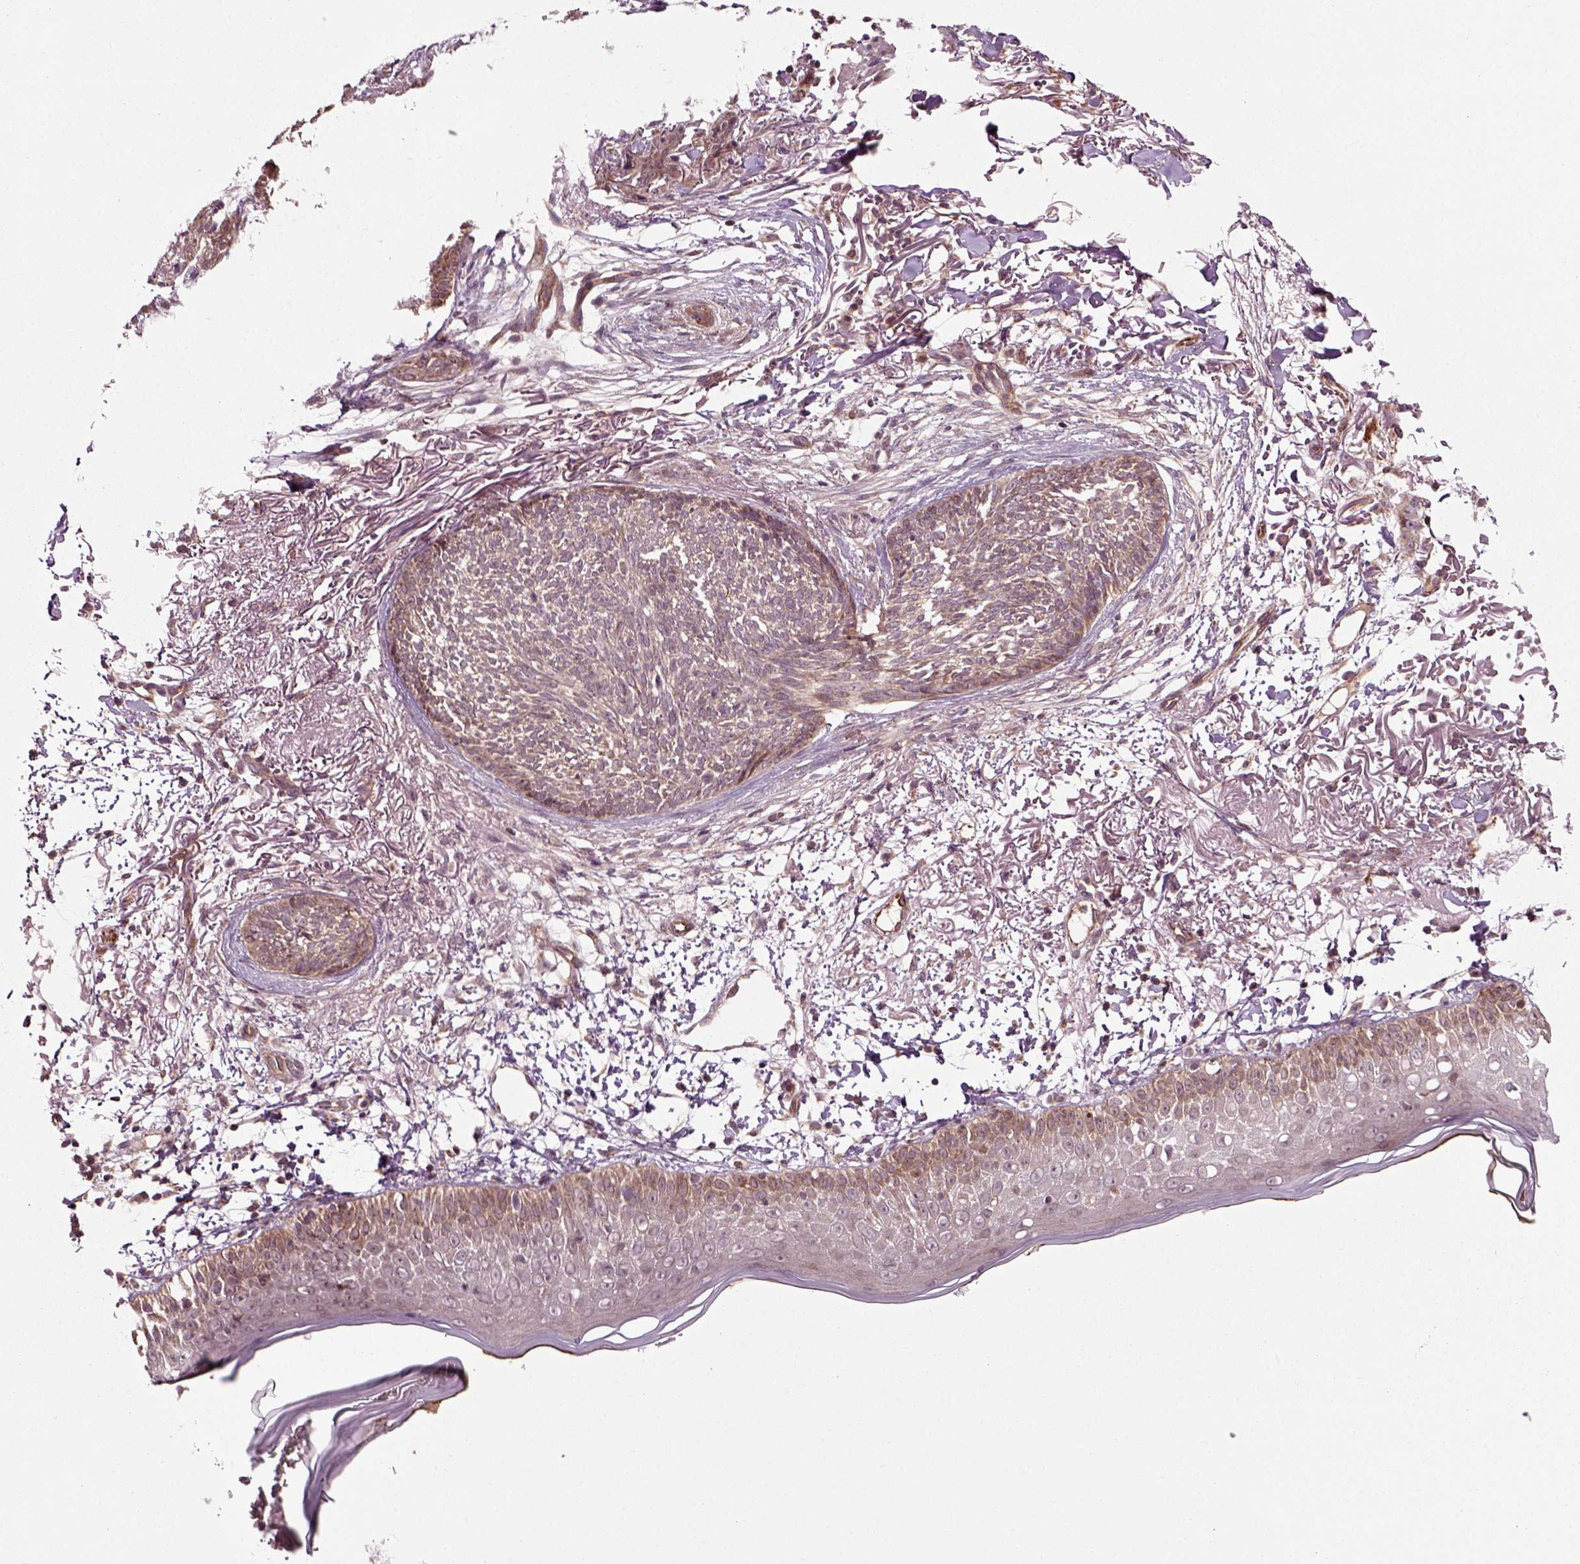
{"staining": {"intensity": "weak", "quantity": "25%-75%", "location": "cytoplasmic/membranous"}, "tissue": "skin cancer", "cell_type": "Tumor cells", "image_type": "cancer", "snomed": [{"axis": "morphology", "description": "Normal tissue, NOS"}, {"axis": "morphology", "description": "Basal cell carcinoma"}, {"axis": "topography", "description": "Skin"}], "caption": "Skin basal cell carcinoma stained with a brown dye exhibits weak cytoplasmic/membranous positive staining in about 25%-75% of tumor cells.", "gene": "PLCD3", "patient": {"sex": "male", "age": 84}}